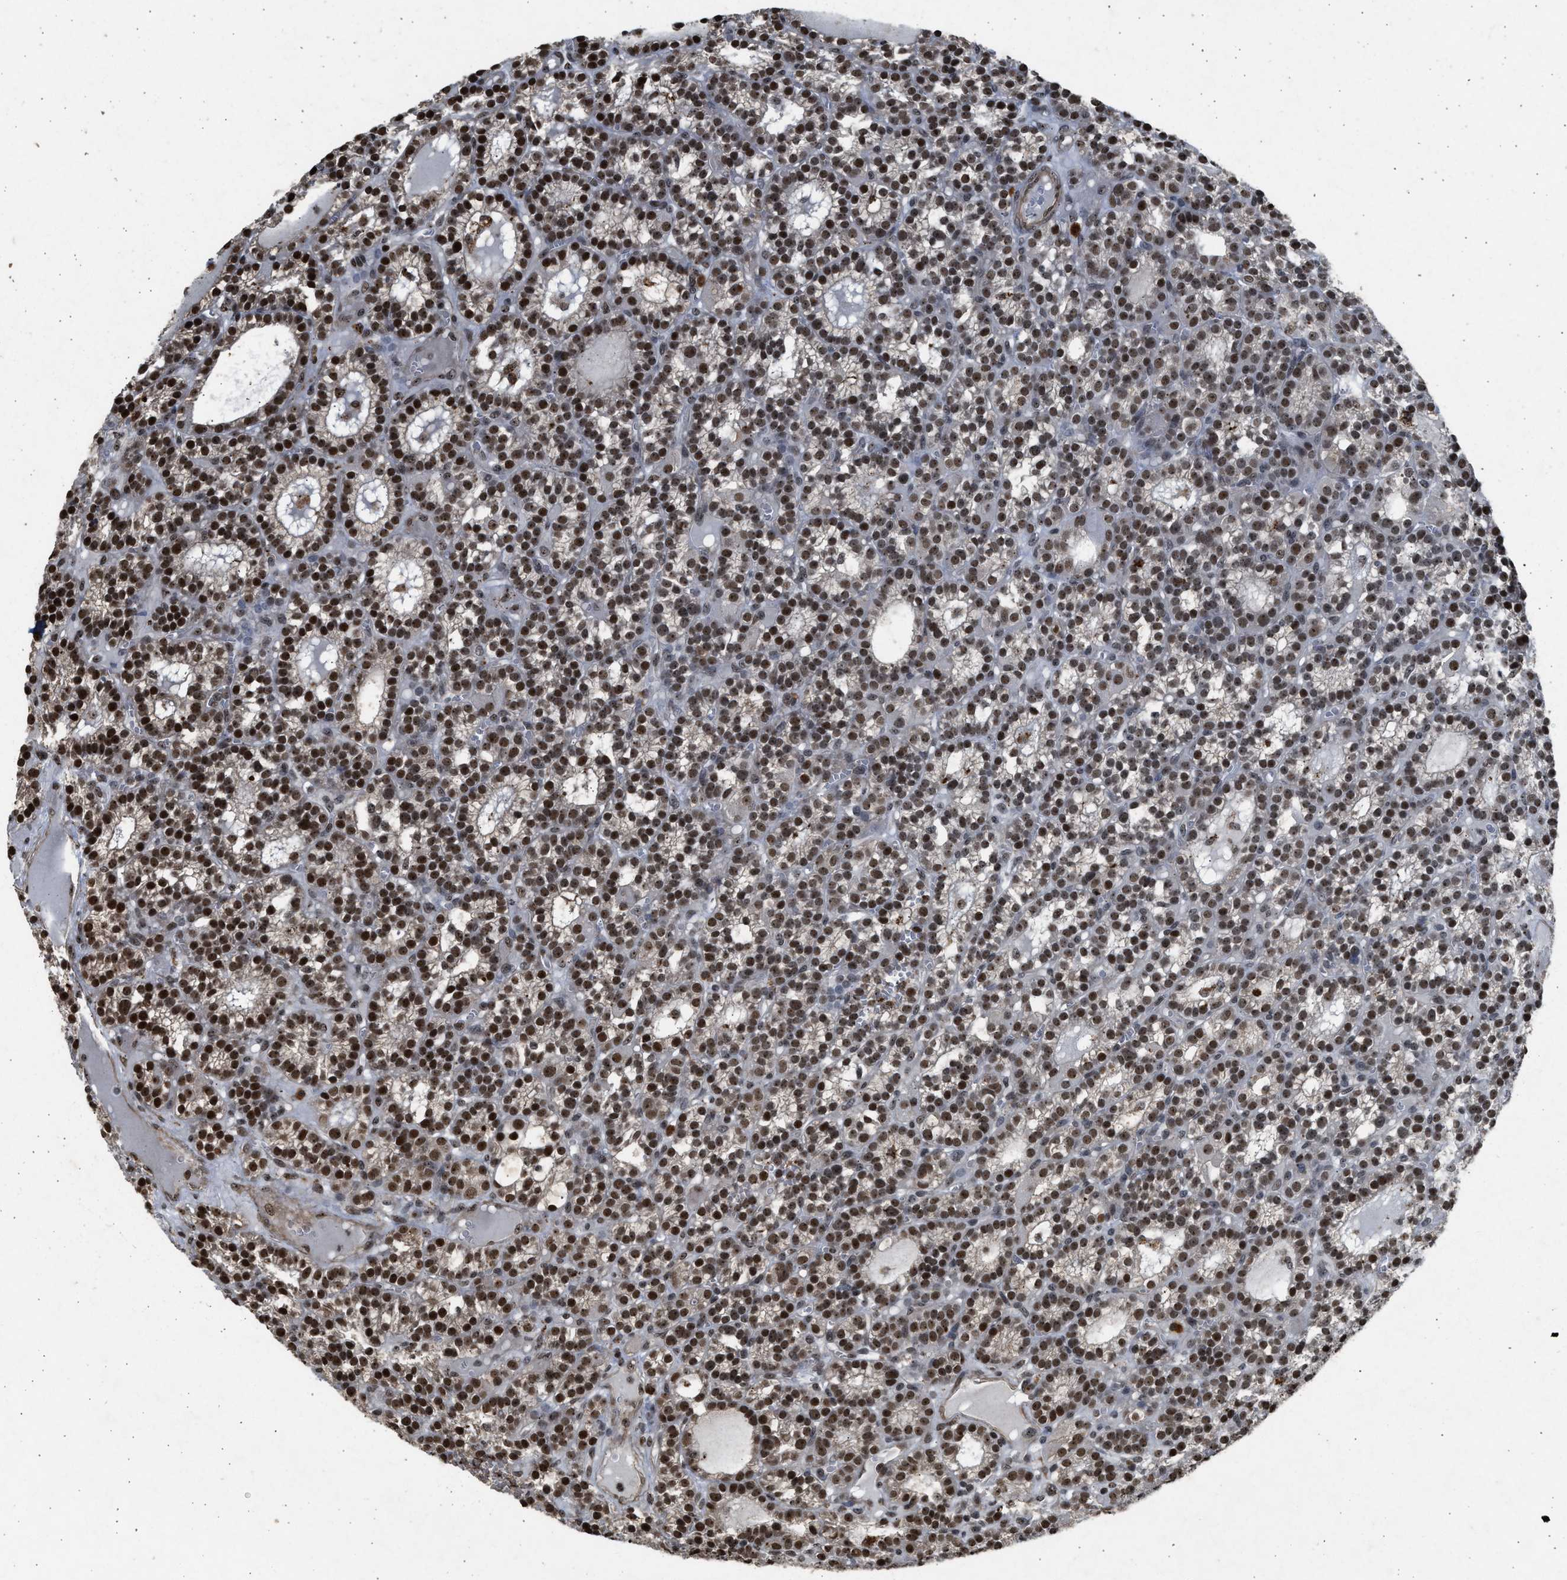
{"staining": {"intensity": "strong", "quantity": ">75%", "location": "cytoplasmic/membranous,nuclear"}, "tissue": "parathyroid gland", "cell_type": "Glandular cells", "image_type": "normal", "snomed": [{"axis": "morphology", "description": "Normal tissue, NOS"}, {"axis": "morphology", "description": "Adenoma, NOS"}, {"axis": "topography", "description": "Parathyroid gland"}], "caption": "Strong cytoplasmic/membranous,nuclear staining for a protein is identified in about >75% of glandular cells of unremarkable parathyroid gland using IHC.", "gene": "TFDP2", "patient": {"sex": "female", "age": 58}}